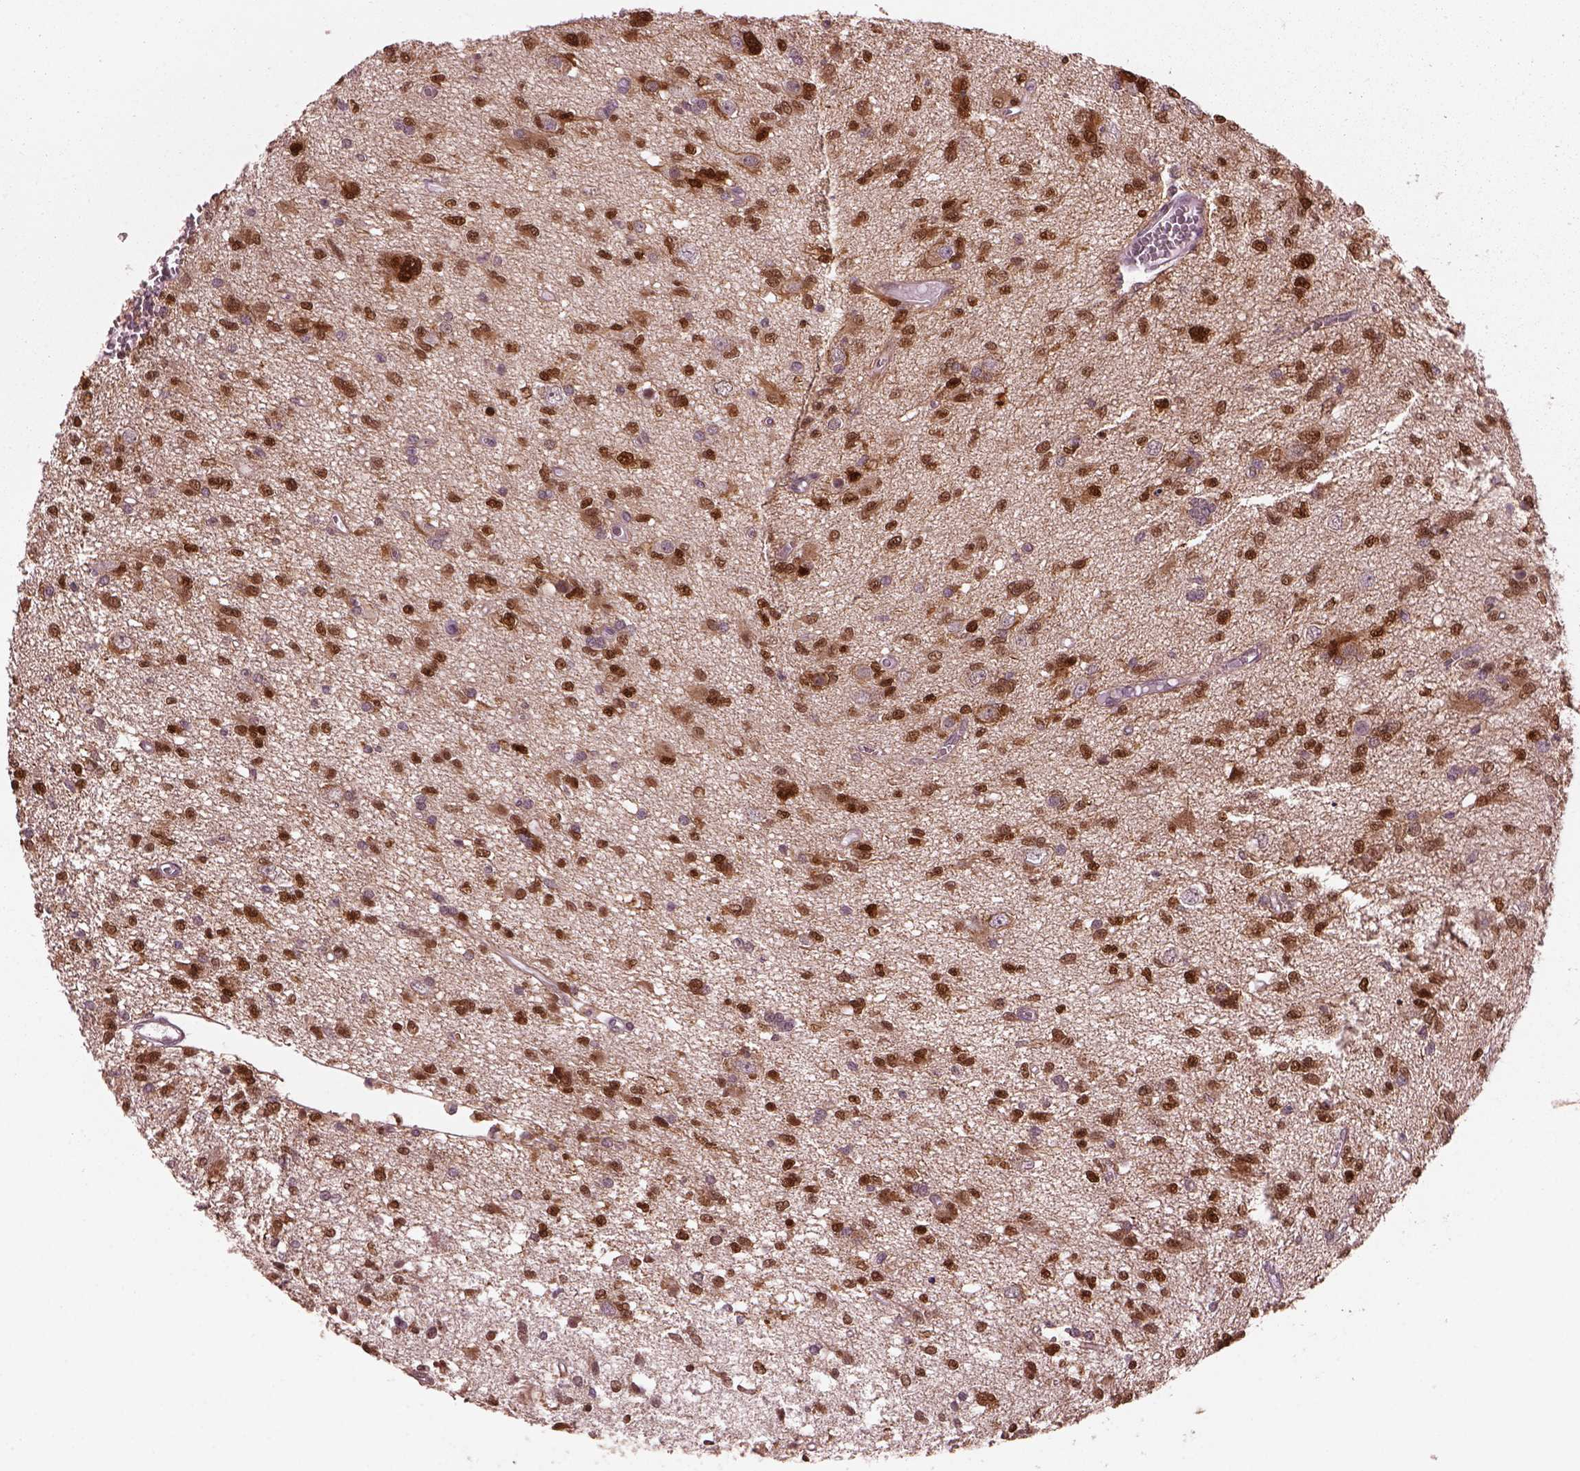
{"staining": {"intensity": "strong", "quantity": ">75%", "location": "cytoplasmic/membranous,nuclear"}, "tissue": "glioma", "cell_type": "Tumor cells", "image_type": "cancer", "snomed": [{"axis": "morphology", "description": "Glioma, malignant, Low grade"}, {"axis": "topography", "description": "Brain"}], "caption": "IHC (DAB (3,3'-diaminobenzidine)) staining of human malignant glioma (low-grade) reveals strong cytoplasmic/membranous and nuclear protein staining in approximately >75% of tumor cells. The staining was performed using DAB to visualize the protein expression in brown, while the nuclei were stained in blue with hematoxylin (Magnification: 20x).", "gene": "SRI", "patient": {"sex": "male", "age": 64}}